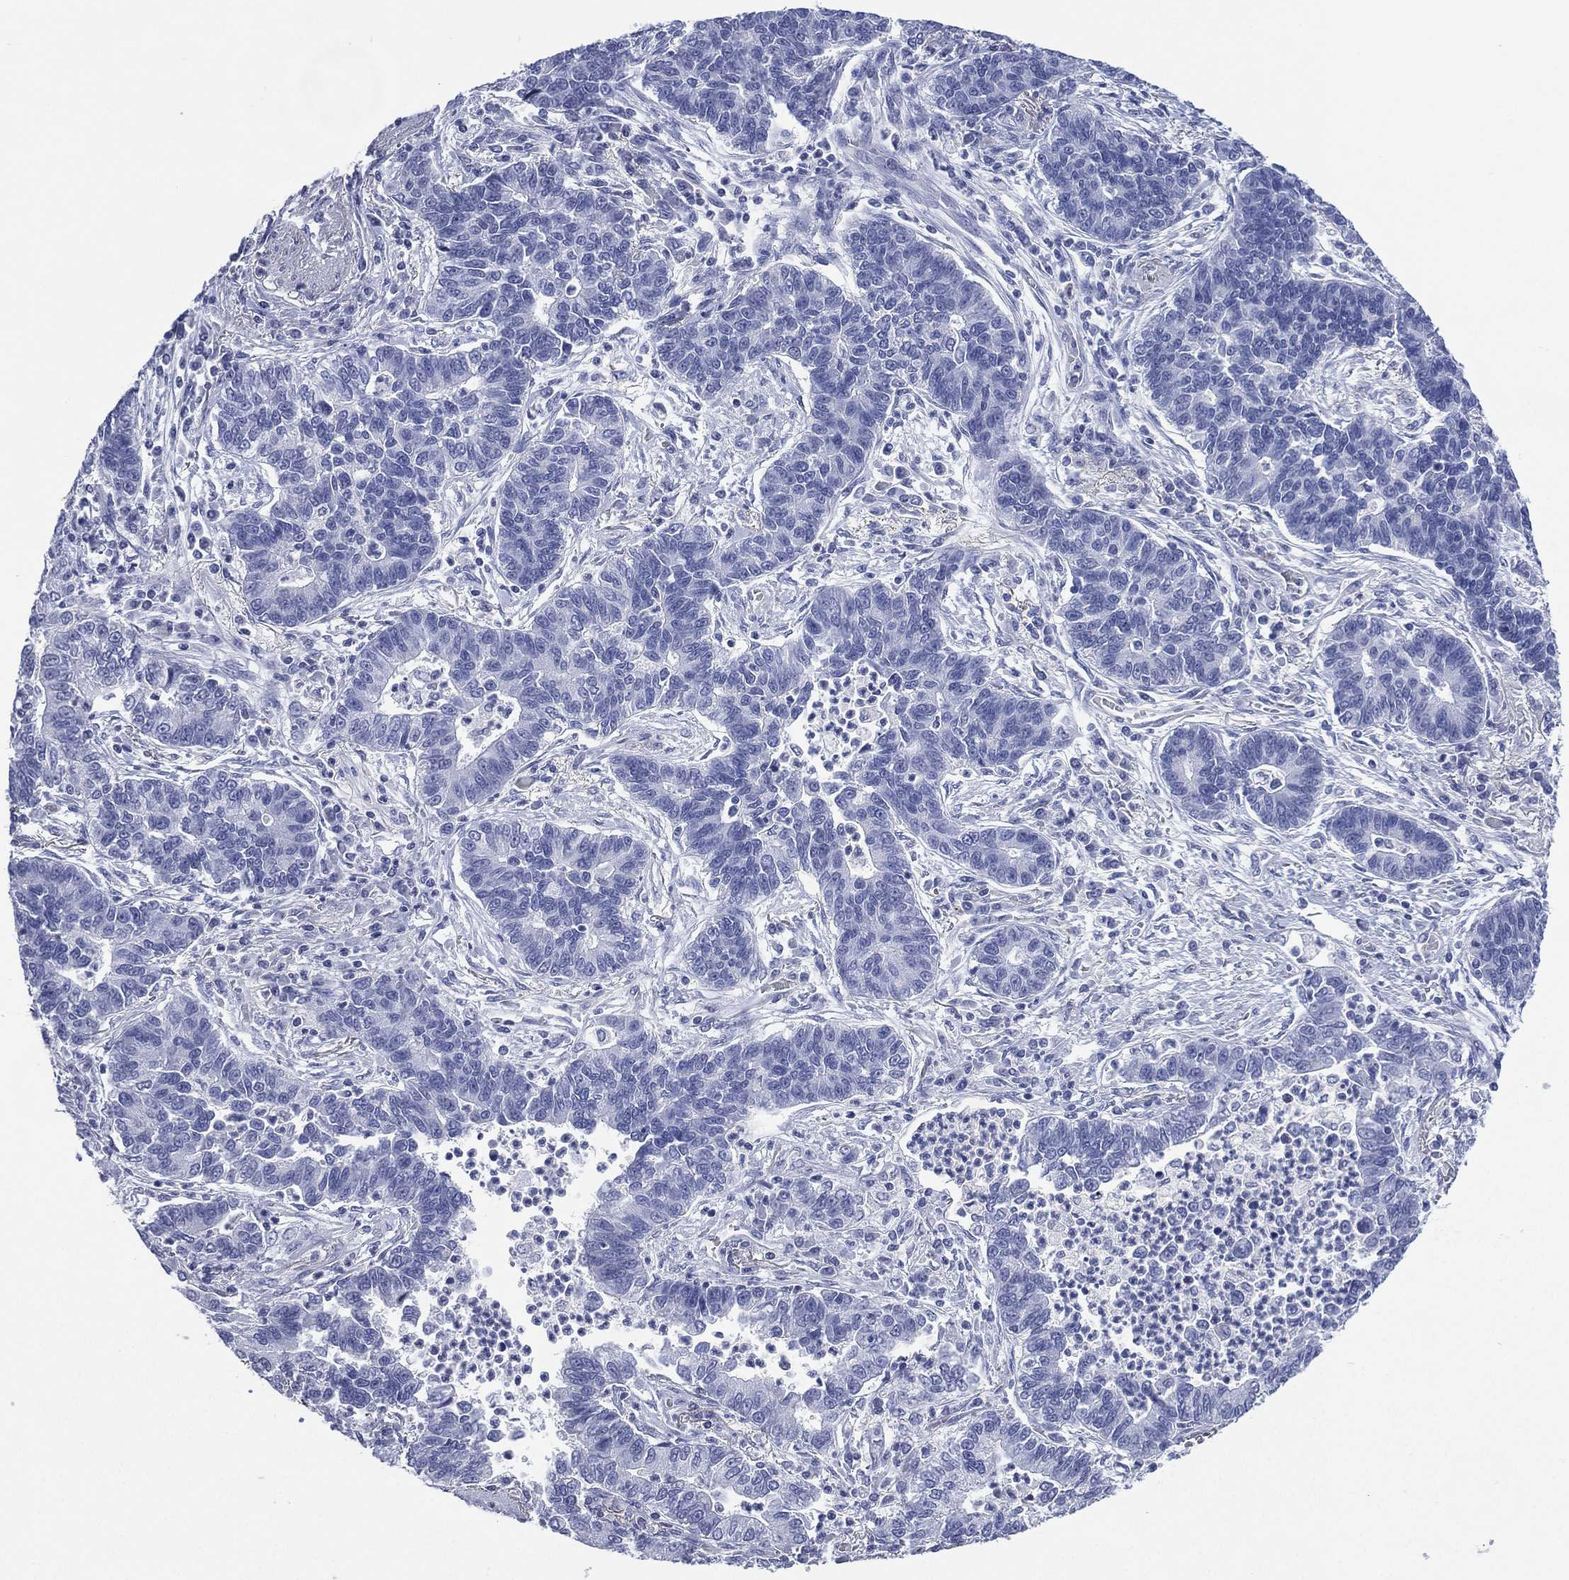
{"staining": {"intensity": "negative", "quantity": "none", "location": "none"}, "tissue": "lung cancer", "cell_type": "Tumor cells", "image_type": "cancer", "snomed": [{"axis": "morphology", "description": "Adenocarcinoma, NOS"}, {"axis": "topography", "description": "Lung"}], "caption": "This is an immunohistochemistry (IHC) image of human adenocarcinoma (lung). There is no expression in tumor cells.", "gene": "TMEM247", "patient": {"sex": "female", "age": 57}}